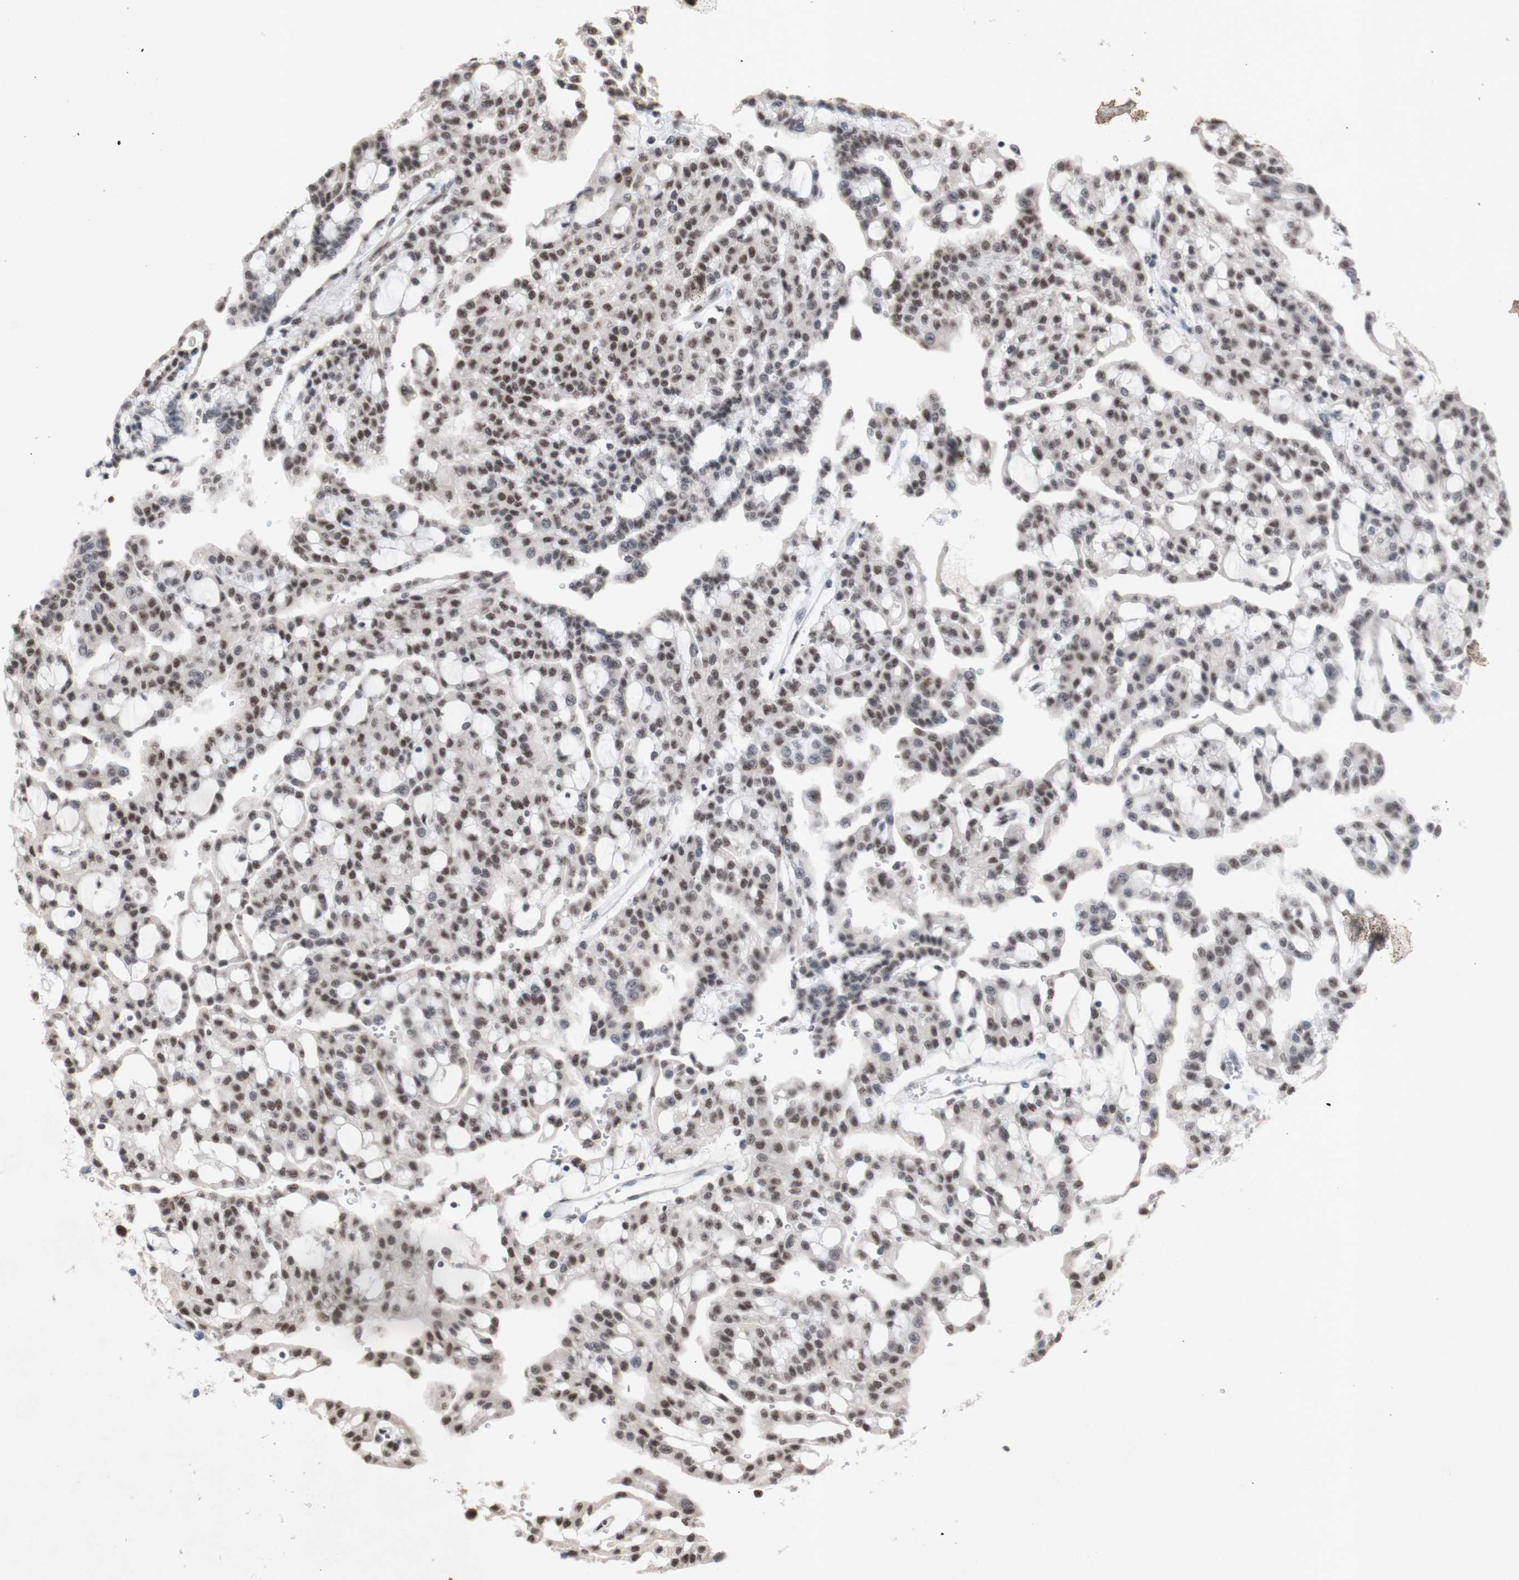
{"staining": {"intensity": "weak", "quantity": ">75%", "location": "nuclear"}, "tissue": "renal cancer", "cell_type": "Tumor cells", "image_type": "cancer", "snomed": [{"axis": "morphology", "description": "Adenocarcinoma, NOS"}, {"axis": "topography", "description": "Kidney"}], "caption": "Renal cancer (adenocarcinoma) stained for a protein exhibits weak nuclear positivity in tumor cells. Using DAB (brown) and hematoxylin (blue) stains, captured at high magnification using brightfield microscopy.", "gene": "SFPQ", "patient": {"sex": "male", "age": 63}}